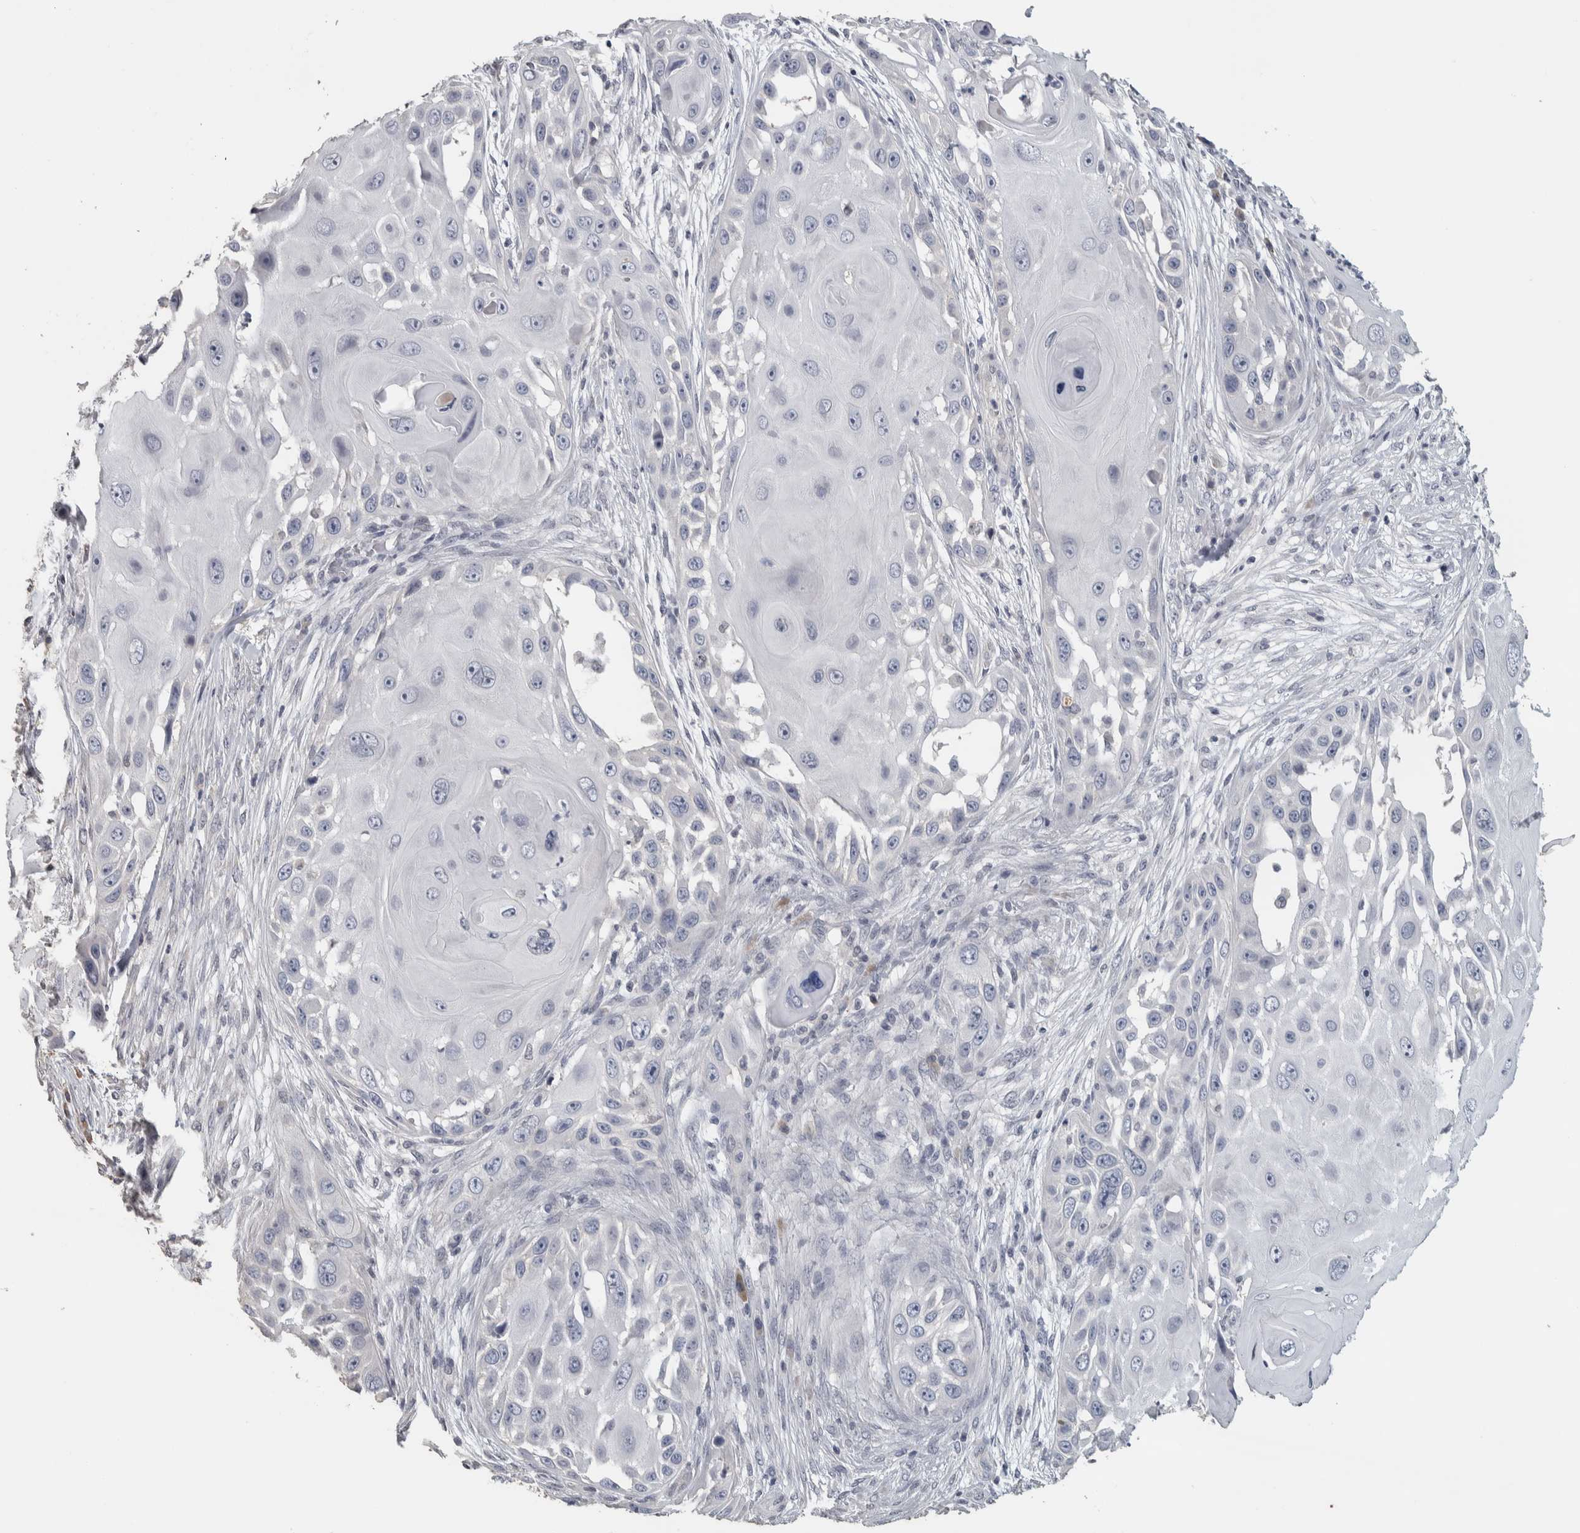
{"staining": {"intensity": "negative", "quantity": "none", "location": "none"}, "tissue": "skin cancer", "cell_type": "Tumor cells", "image_type": "cancer", "snomed": [{"axis": "morphology", "description": "Squamous cell carcinoma, NOS"}, {"axis": "topography", "description": "Skin"}], "caption": "Tumor cells are negative for brown protein staining in squamous cell carcinoma (skin).", "gene": "NECAB1", "patient": {"sex": "female", "age": 44}}